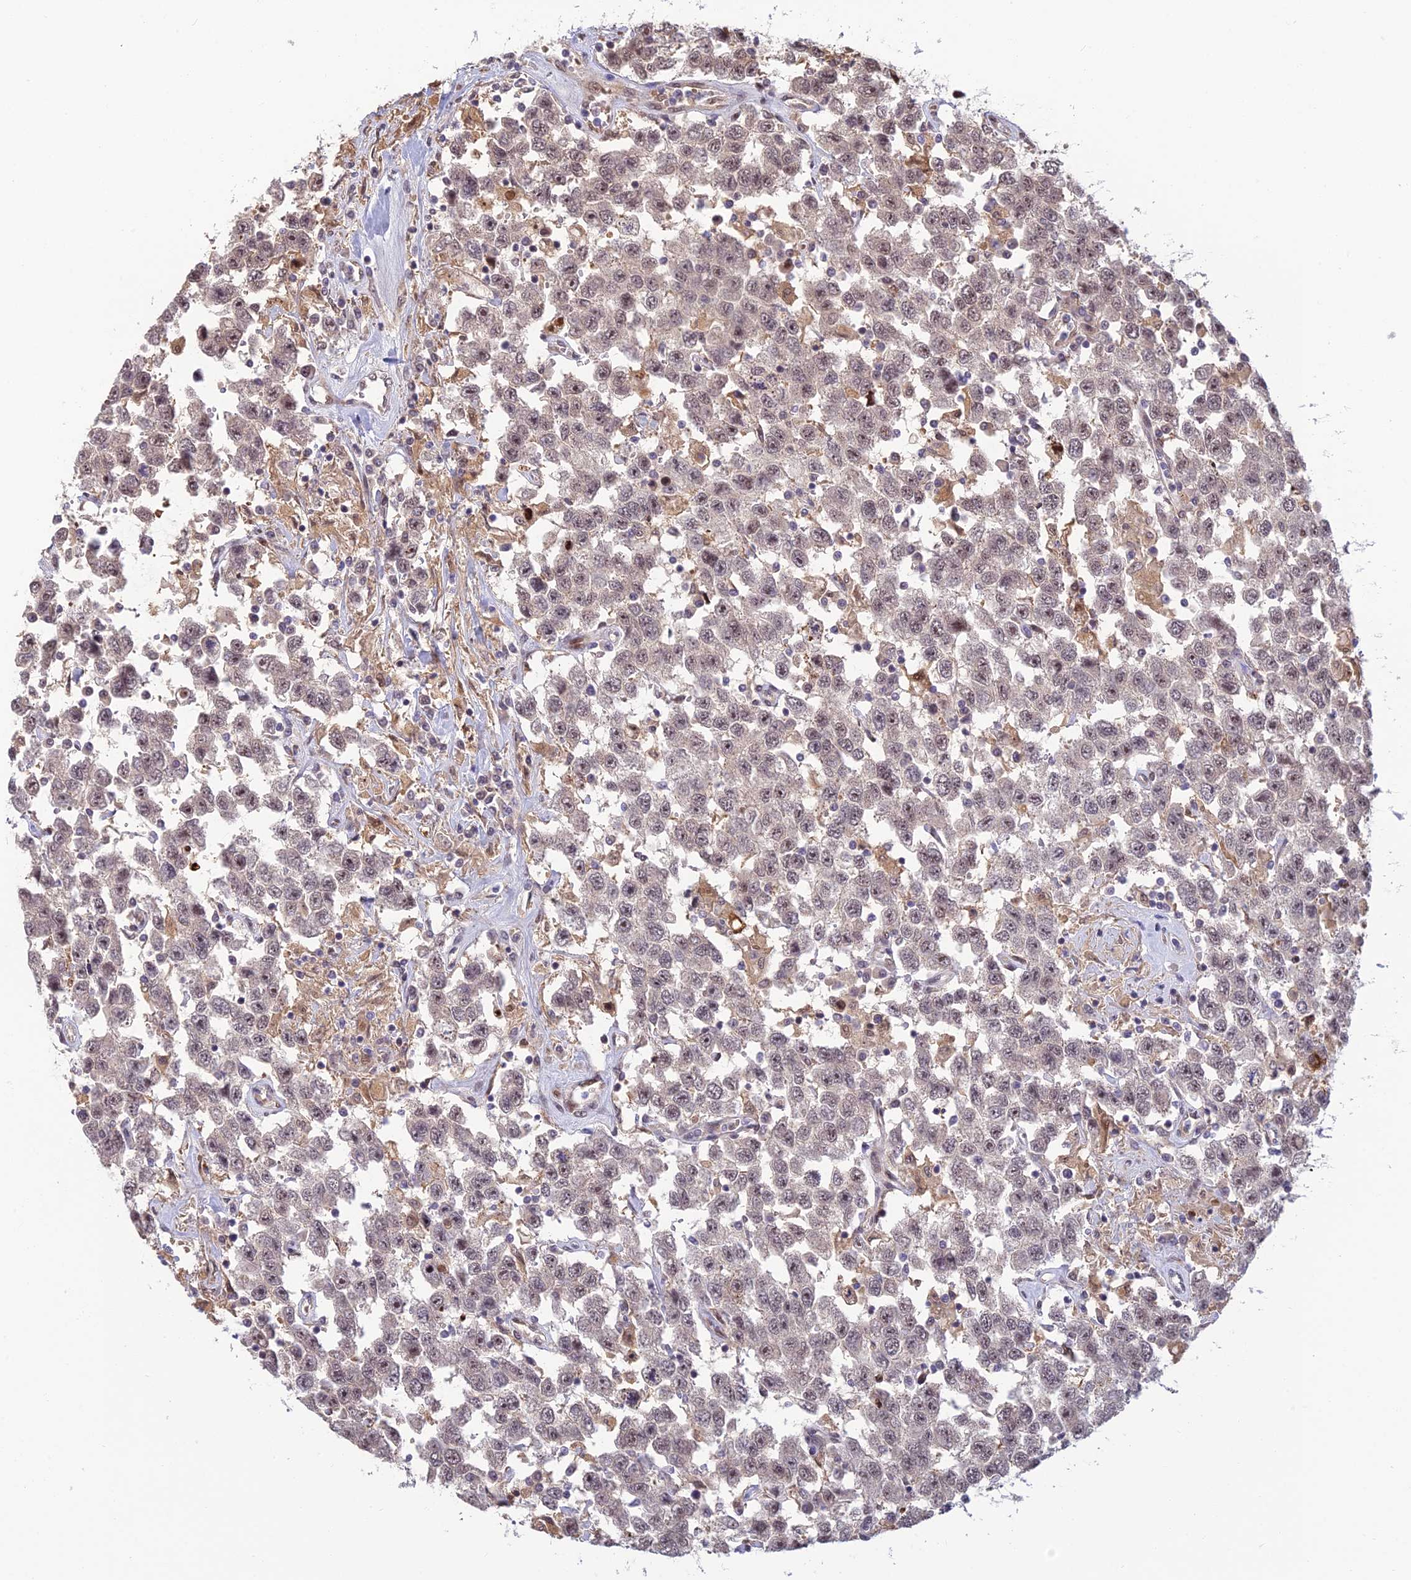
{"staining": {"intensity": "negative", "quantity": "none", "location": "none"}, "tissue": "testis cancer", "cell_type": "Tumor cells", "image_type": "cancer", "snomed": [{"axis": "morphology", "description": "Seminoma, NOS"}, {"axis": "topography", "description": "Testis"}], "caption": "Testis cancer (seminoma) stained for a protein using immunohistochemistry displays no expression tumor cells.", "gene": "UFSP2", "patient": {"sex": "male", "age": 41}}